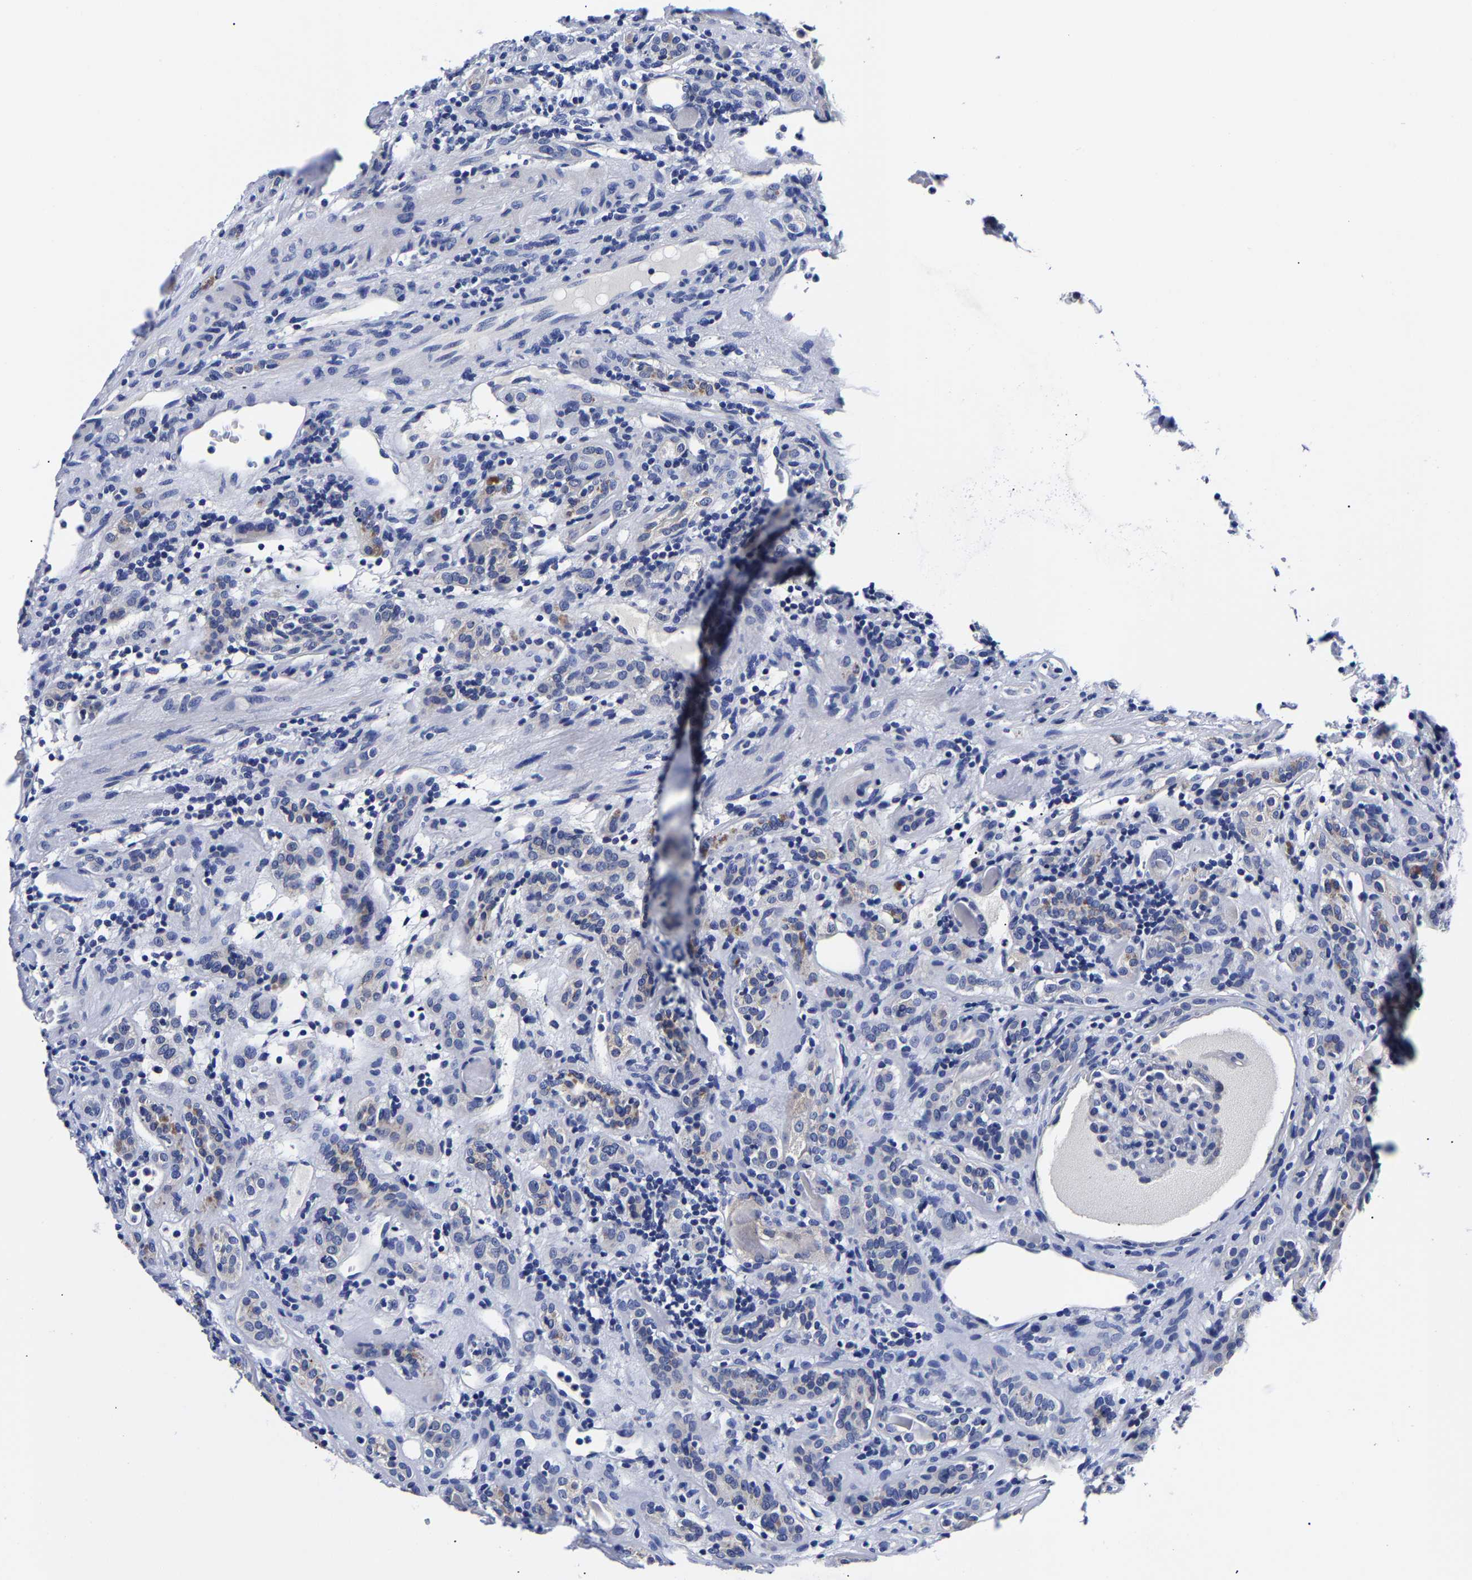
{"staining": {"intensity": "negative", "quantity": "none", "location": "none"}, "tissue": "renal cancer", "cell_type": "Tumor cells", "image_type": "cancer", "snomed": [{"axis": "morphology", "description": "Normal tissue, NOS"}, {"axis": "morphology", "description": "Adenocarcinoma, NOS"}, {"axis": "topography", "description": "Kidney"}], "caption": "High magnification brightfield microscopy of renal adenocarcinoma stained with DAB (brown) and counterstained with hematoxylin (blue): tumor cells show no significant staining. (DAB IHC with hematoxylin counter stain).", "gene": "CPA2", "patient": {"sex": "female", "age": 72}}